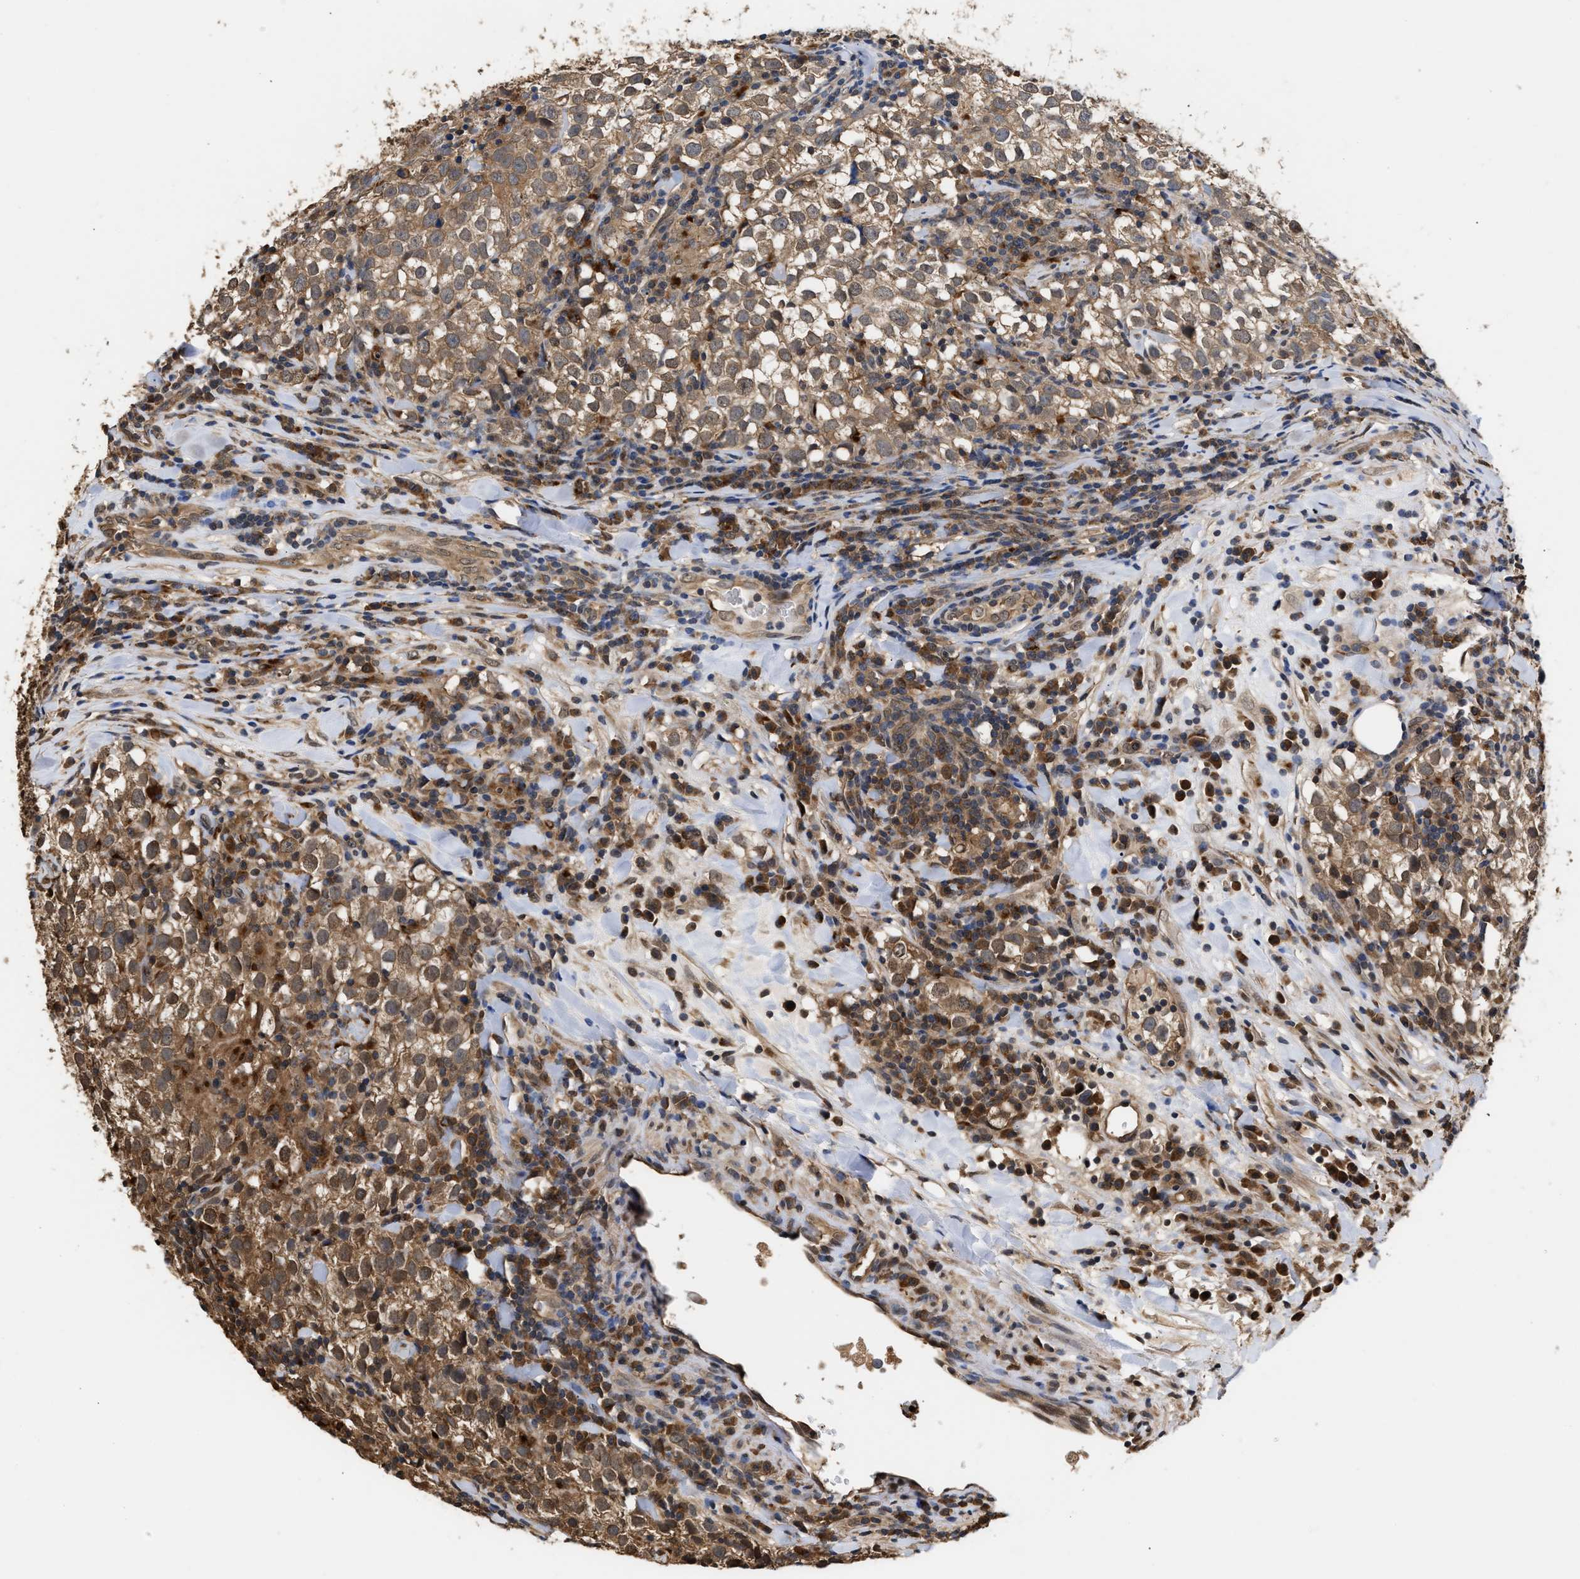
{"staining": {"intensity": "weak", "quantity": "25%-75%", "location": "cytoplasmic/membranous,nuclear"}, "tissue": "testis cancer", "cell_type": "Tumor cells", "image_type": "cancer", "snomed": [{"axis": "morphology", "description": "Seminoma, NOS"}, {"axis": "morphology", "description": "Carcinoma, Embryonal, NOS"}, {"axis": "topography", "description": "Testis"}], "caption": "Immunohistochemistry (IHC) image of neoplastic tissue: human embryonal carcinoma (testis) stained using IHC shows low levels of weak protein expression localized specifically in the cytoplasmic/membranous and nuclear of tumor cells, appearing as a cytoplasmic/membranous and nuclear brown color.", "gene": "SCAI", "patient": {"sex": "male", "age": 36}}